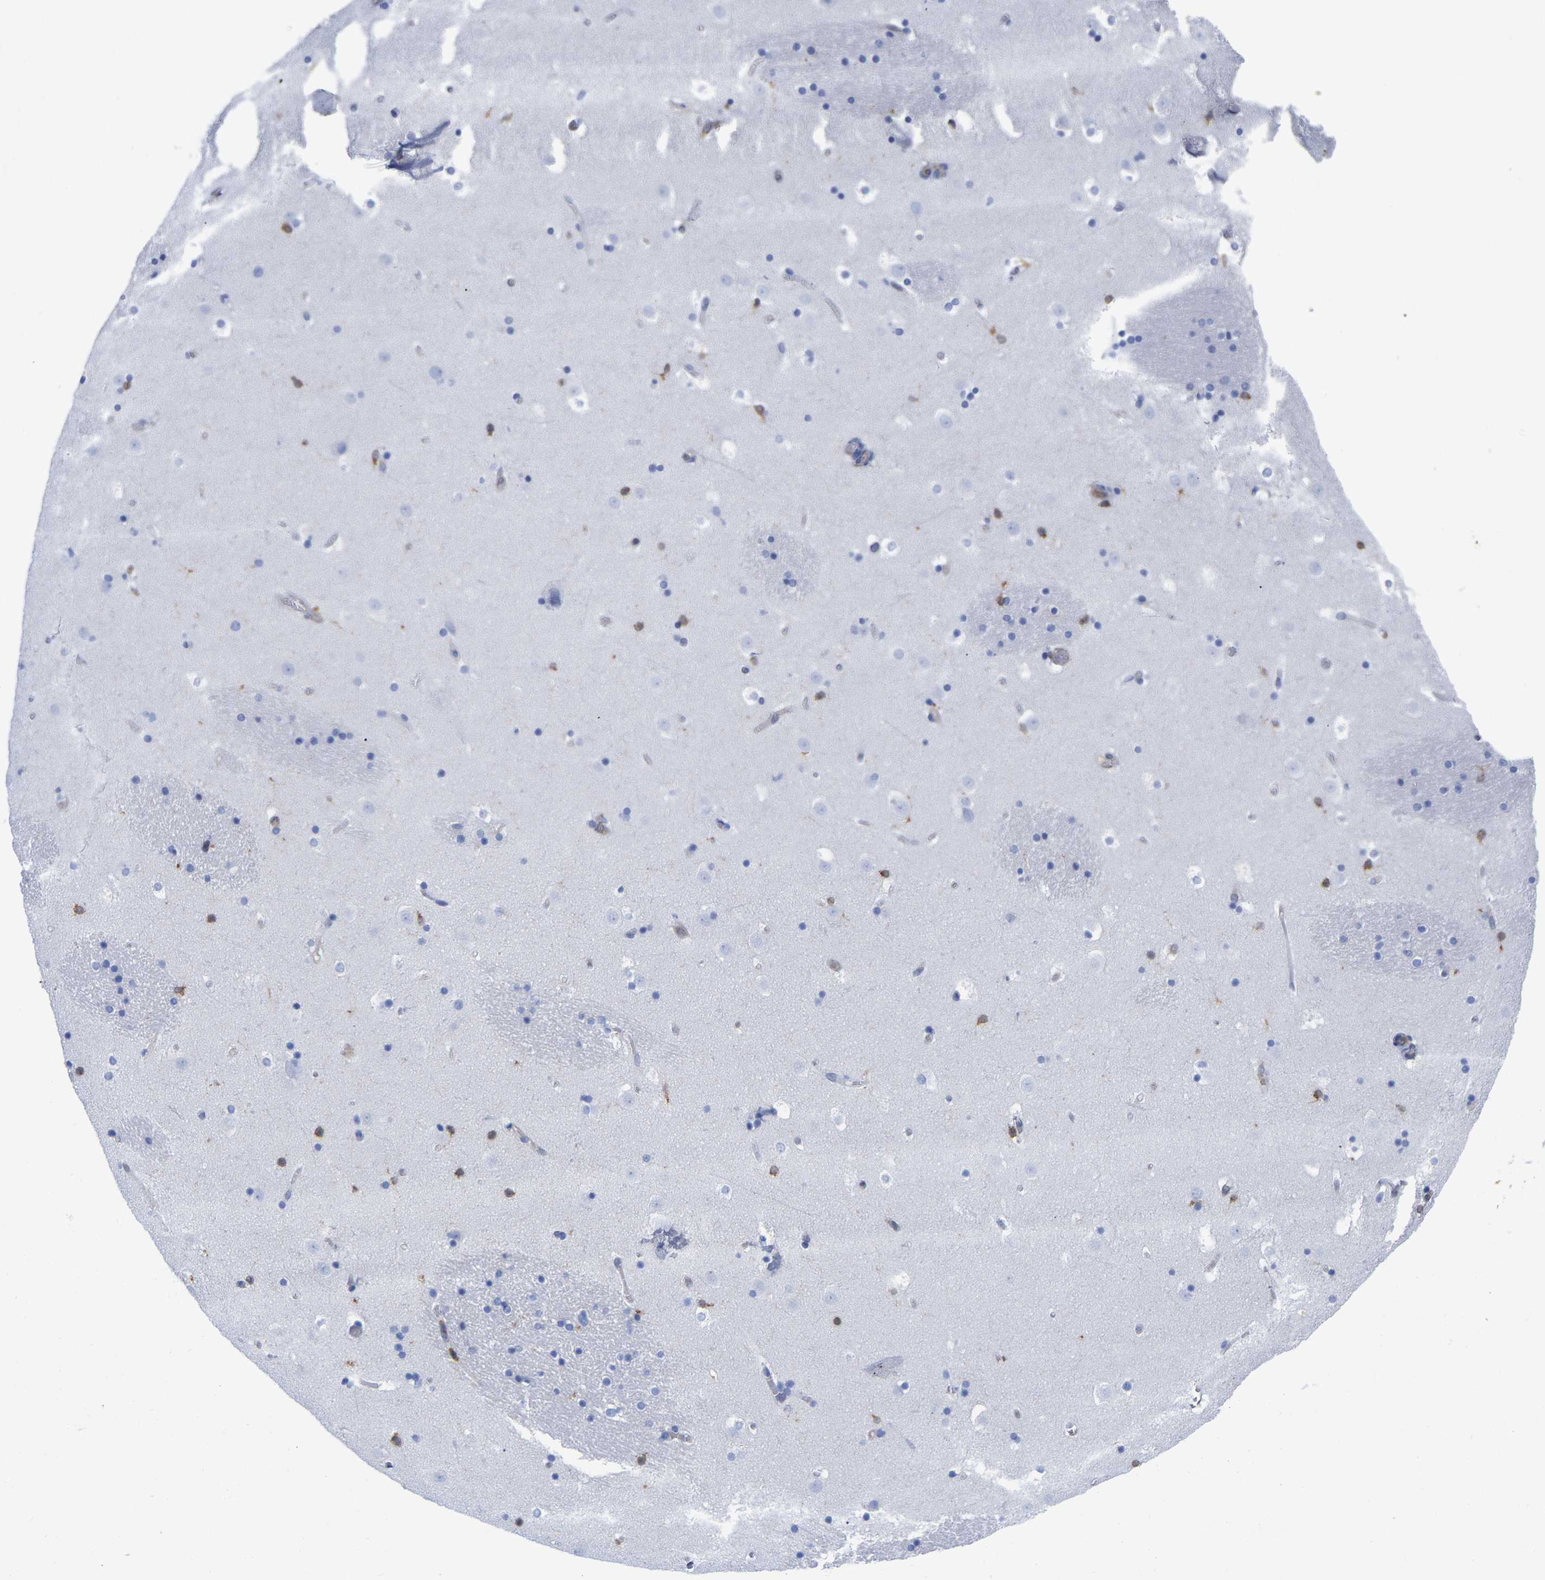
{"staining": {"intensity": "moderate", "quantity": "<25%", "location": "cytoplasmic/membranous"}, "tissue": "caudate", "cell_type": "Glial cells", "image_type": "normal", "snomed": [{"axis": "morphology", "description": "Normal tissue, NOS"}, {"axis": "topography", "description": "Lateral ventricle wall"}], "caption": "Benign caudate displays moderate cytoplasmic/membranous expression in about <25% of glial cells The protein of interest is stained brown, and the nuclei are stained in blue (DAB (3,3'-diaminobenzidine) IHC with brightfield microscopy, high magnification)..", "gene": "GIMAP4", "patient": {"sex": "male", "age": 45}}